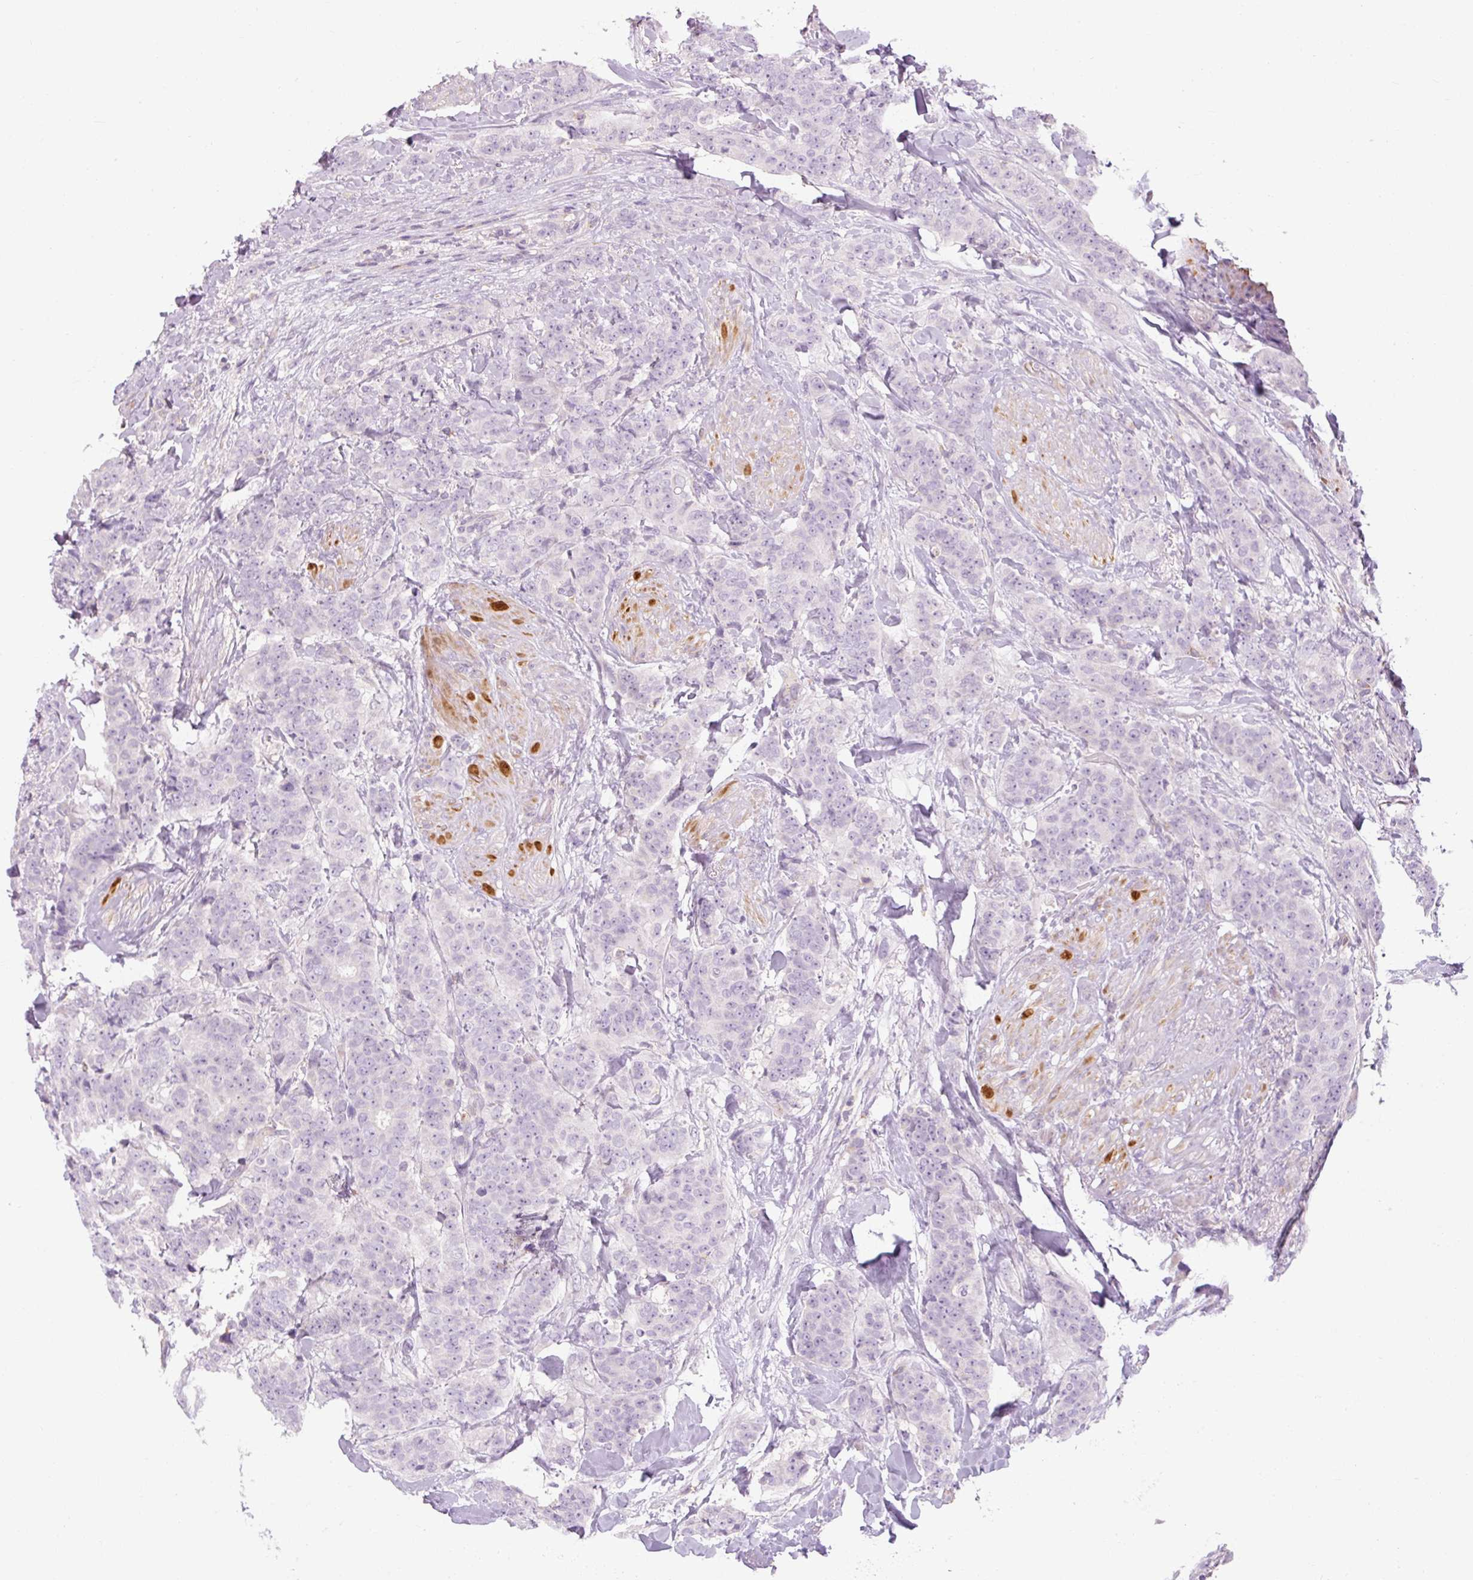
{"staining": {"intensity": "negative", "quantity": "none", "location": "none"}, "tissue": "breast cancer", "cell_type": "Tumor cells", "image_type": "cancer", "snomed": [{"axis": "morphology", "description": "Duct carcinoma"}, {"axis": "topography", "description": "Breast"}], "caption": "Protein analysis of breast invasive ductal carcinoma reveals no significant staining in tumor cells.", "gene": "TIGD2", "patient": {"sex": "female", "age": 40}}